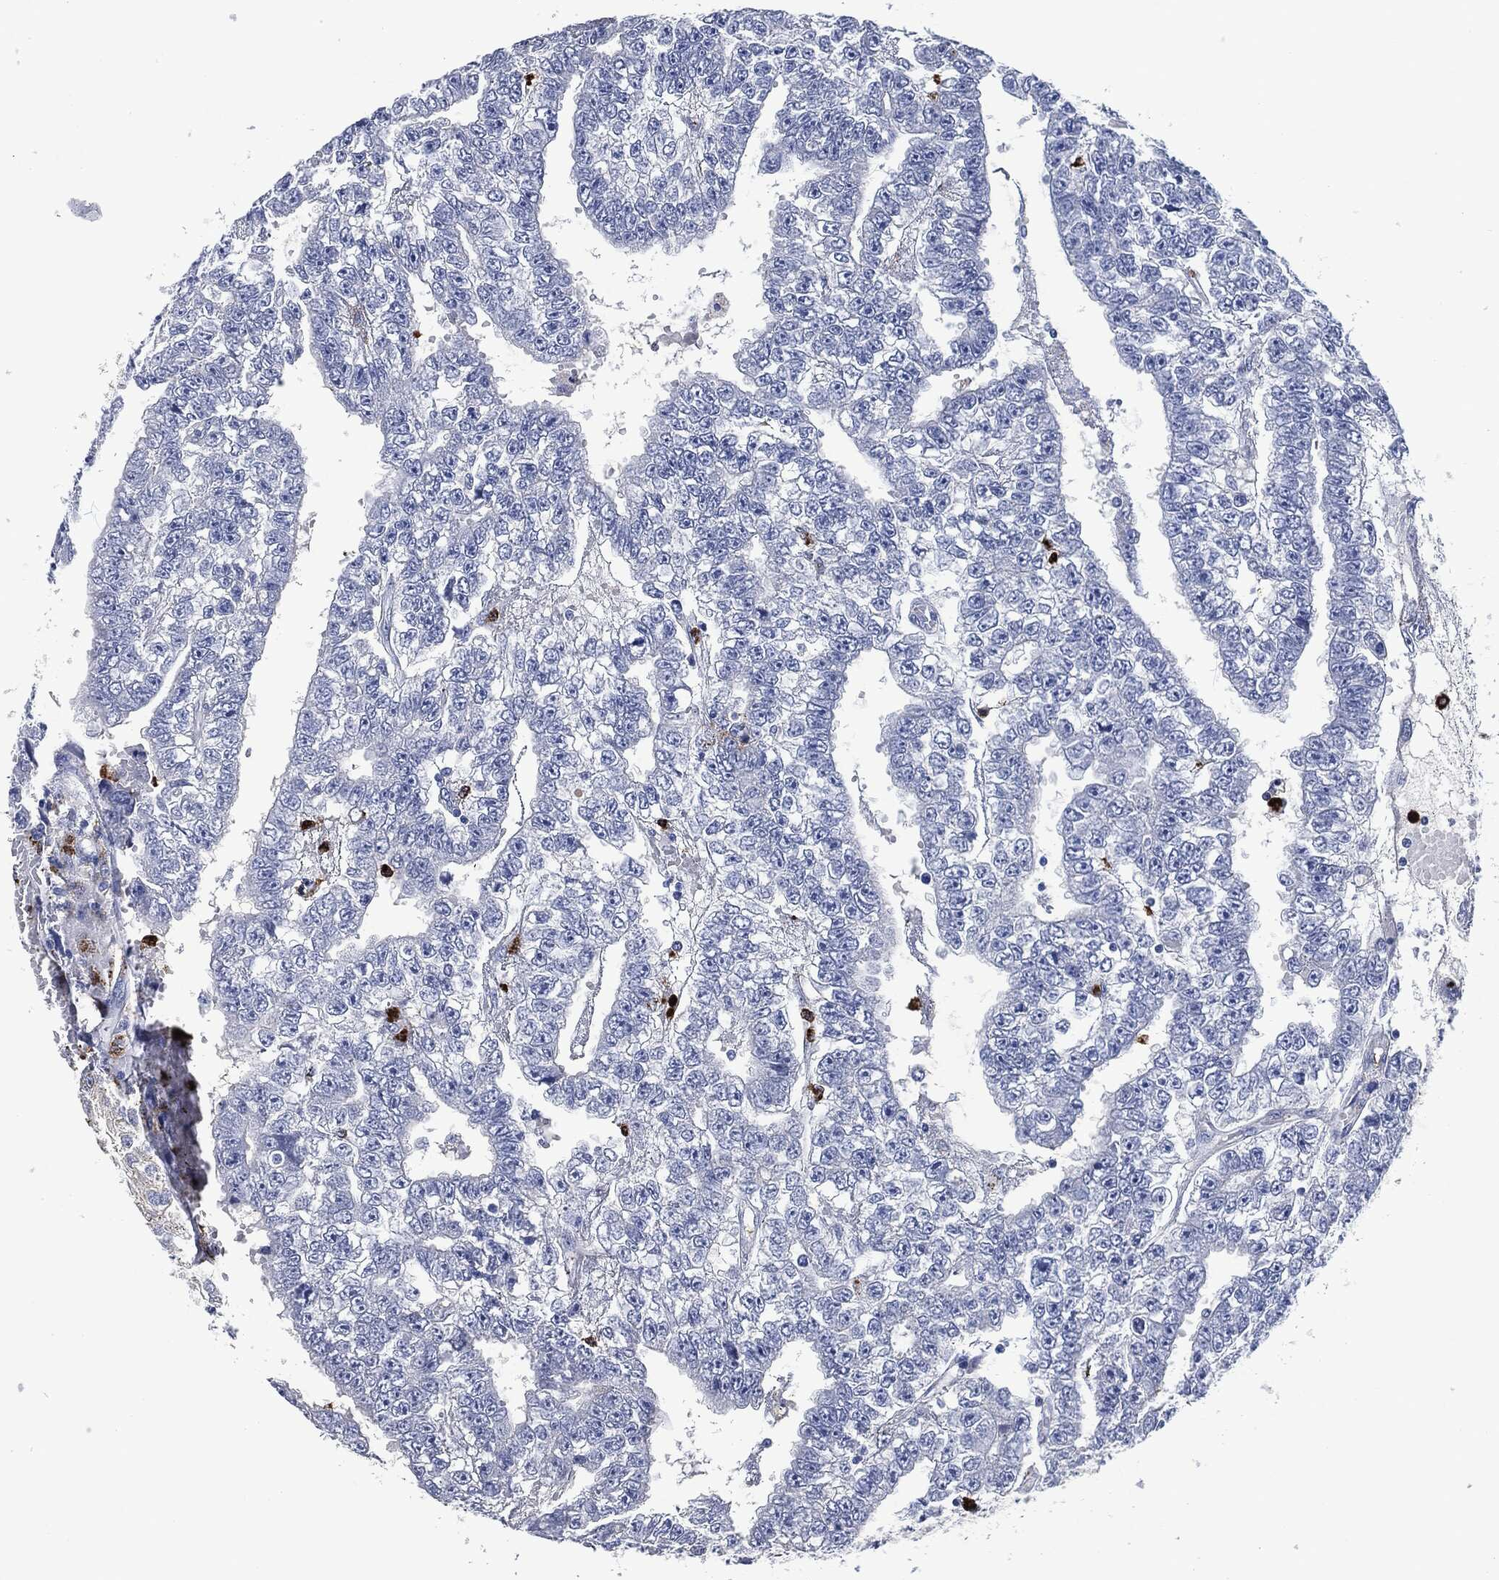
{"staining": {"intensity": "negative", "quantity": "none", "location": "none"}, "tissue": "testis cancer", "cell_type": "Tumor cells", "image_type": "cancer", "snomed": [{"axis": "morphology", "description": "Carcinoma, Embryonal, NOS"}, {"axis": "topography", "description": "Testis"}], "caption": "Image shows no protein expression in tumor cells of embryonal carcinoma (testis) tissue.", "gene": "MPO", "patient": {"sex": "male", "age": 25}}